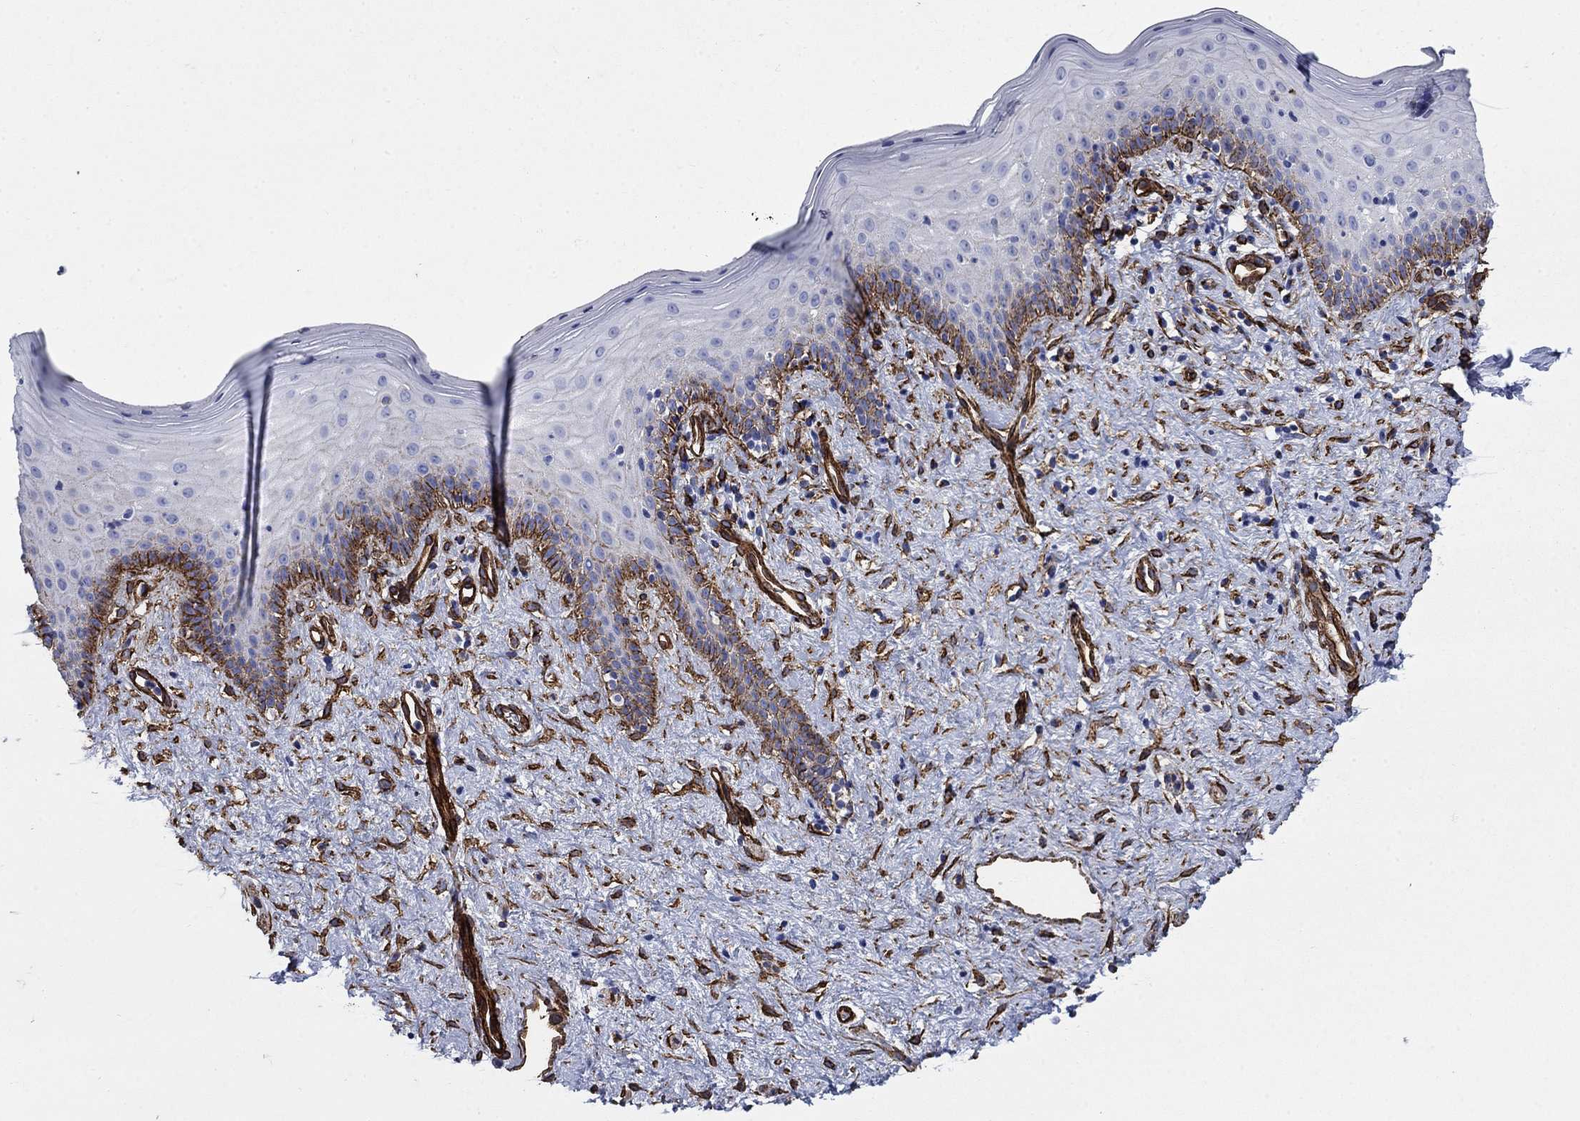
{"staining": {"intensity": "negative", "quantity": "none", "location": "none"}, "tissue": "vagina", "cell_type": "Squamous epithelial cells", "image_type": "normal", "snomed": [{"axis": "morphology", "description": "Normal tissue, NOS"}, {"axis": "topography", "description": "Vagina"}], "caption": "The image shows no staining of squamous epithelial cells in normal vagina.", "gene": "VTN", "patient": {"sex": "female", "age": 47}}